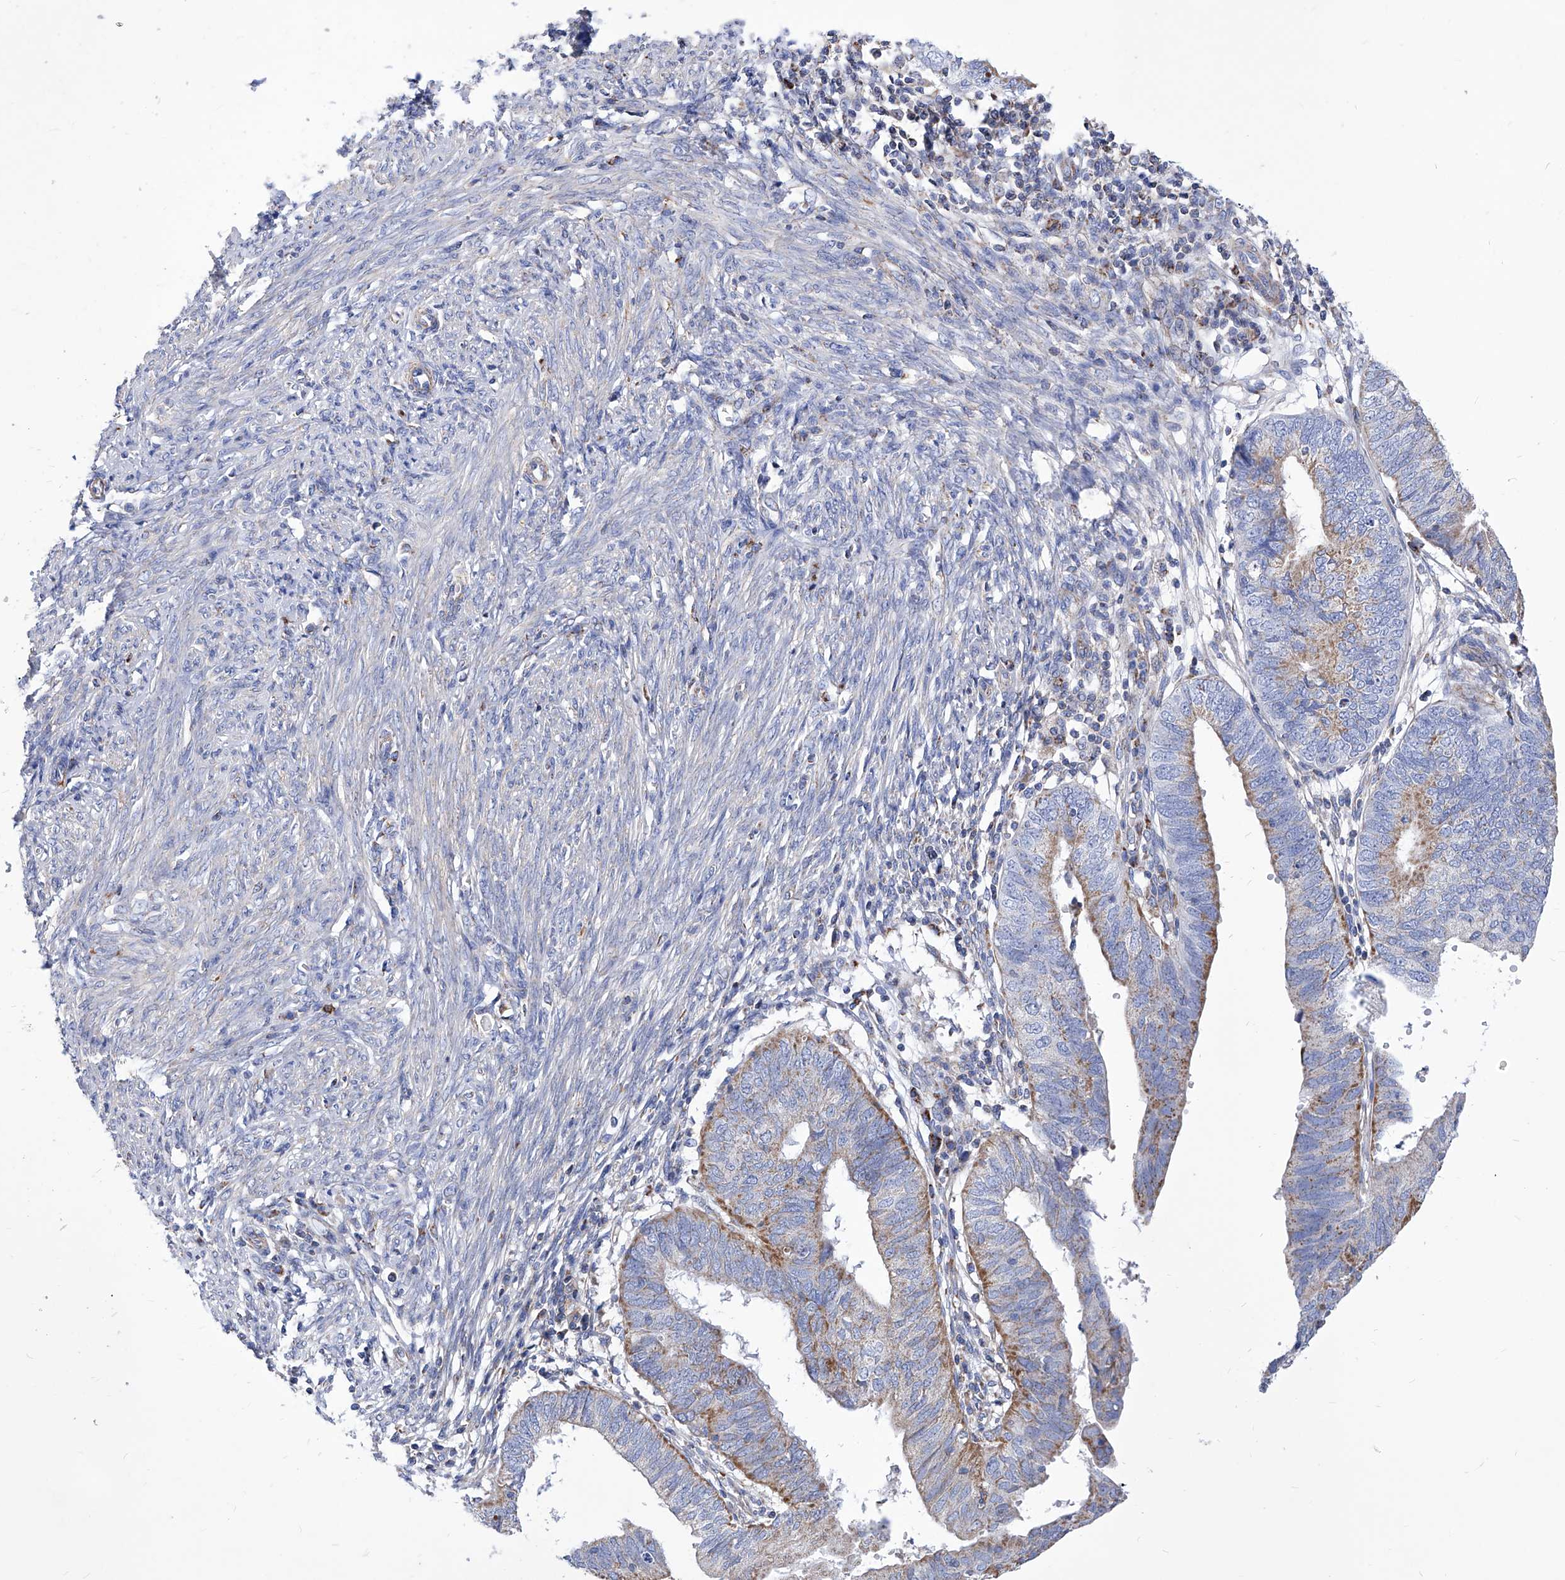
{"staining": {"intensity": "moderate", "quantity": "<25%", "location": "cytoplasmic/membranous"}, "tissue": "endometrial cancer", "cell_type": "Tumor cells", "image_type": "cancer", "snomed": [{"axis": "morphology", "description": "Adenocarcinoma, NOS"}, {"axis": "topography", "description": "Uterus"}], "caption": "Endometrial cancer was stained to show a protein in brown. There is low levels of moderate cytoplasmic/membranous staining in about <25% of tumor cells.", "gene": "HRNR", "patient": {"sex": "female", "age": 77}}